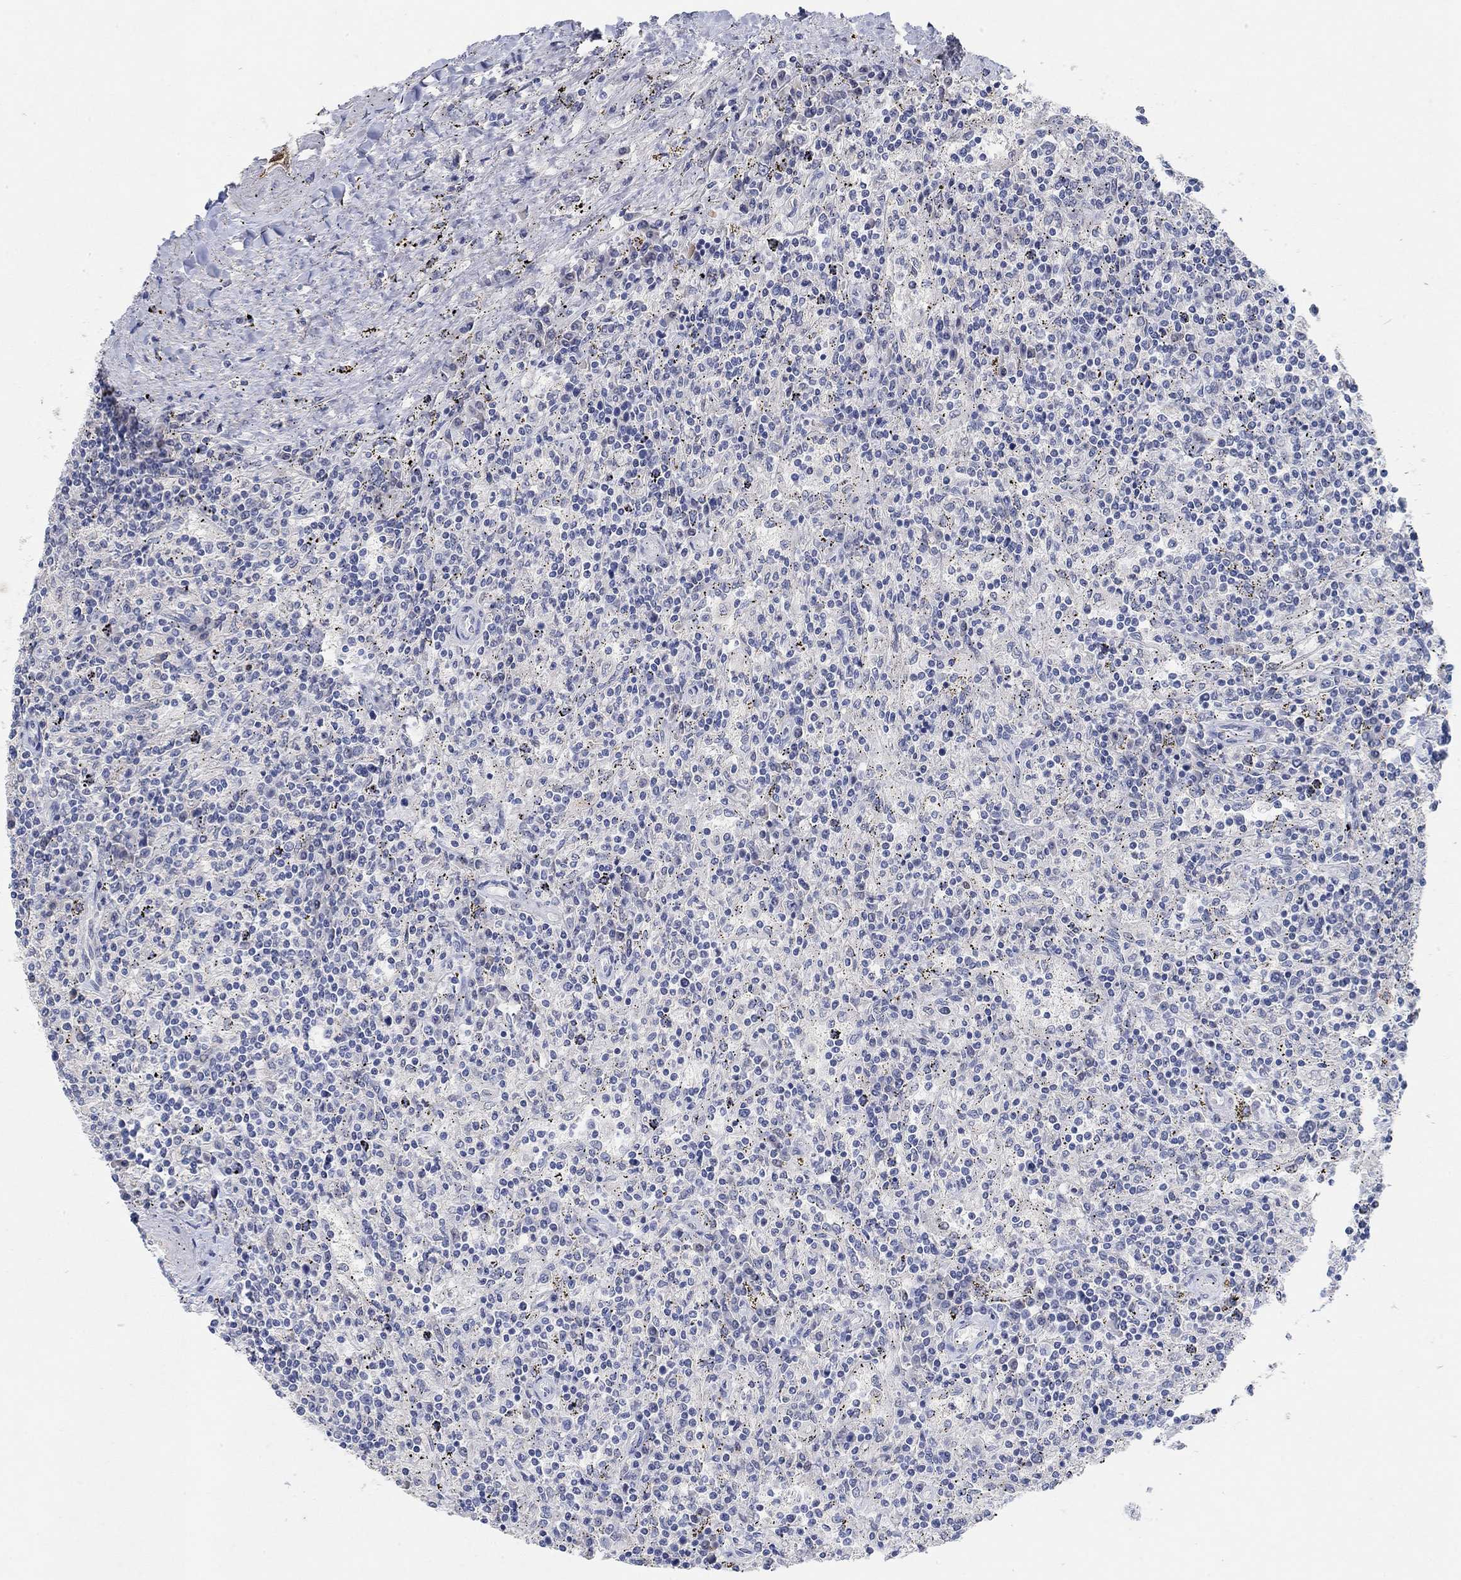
{"staining": {"intensity": "negative", "quantity": "none", "location": "none"}, "tissue": "lymphoma", "cell_type": "Tumor cells", "image_type": "cancer", "snomed": [{"axis": "morphology", "description": "Malignant lymphoma, non-Hodgkin's type, Low grade"}, {"axis": "topography", "description": "Lymph node"}], "caption": "This is an IHC micrograph of lymphoma. There is no positivity in tumor cells.", "gene": "VAT1L", "patient": {"sex": "male", "age": 52}}